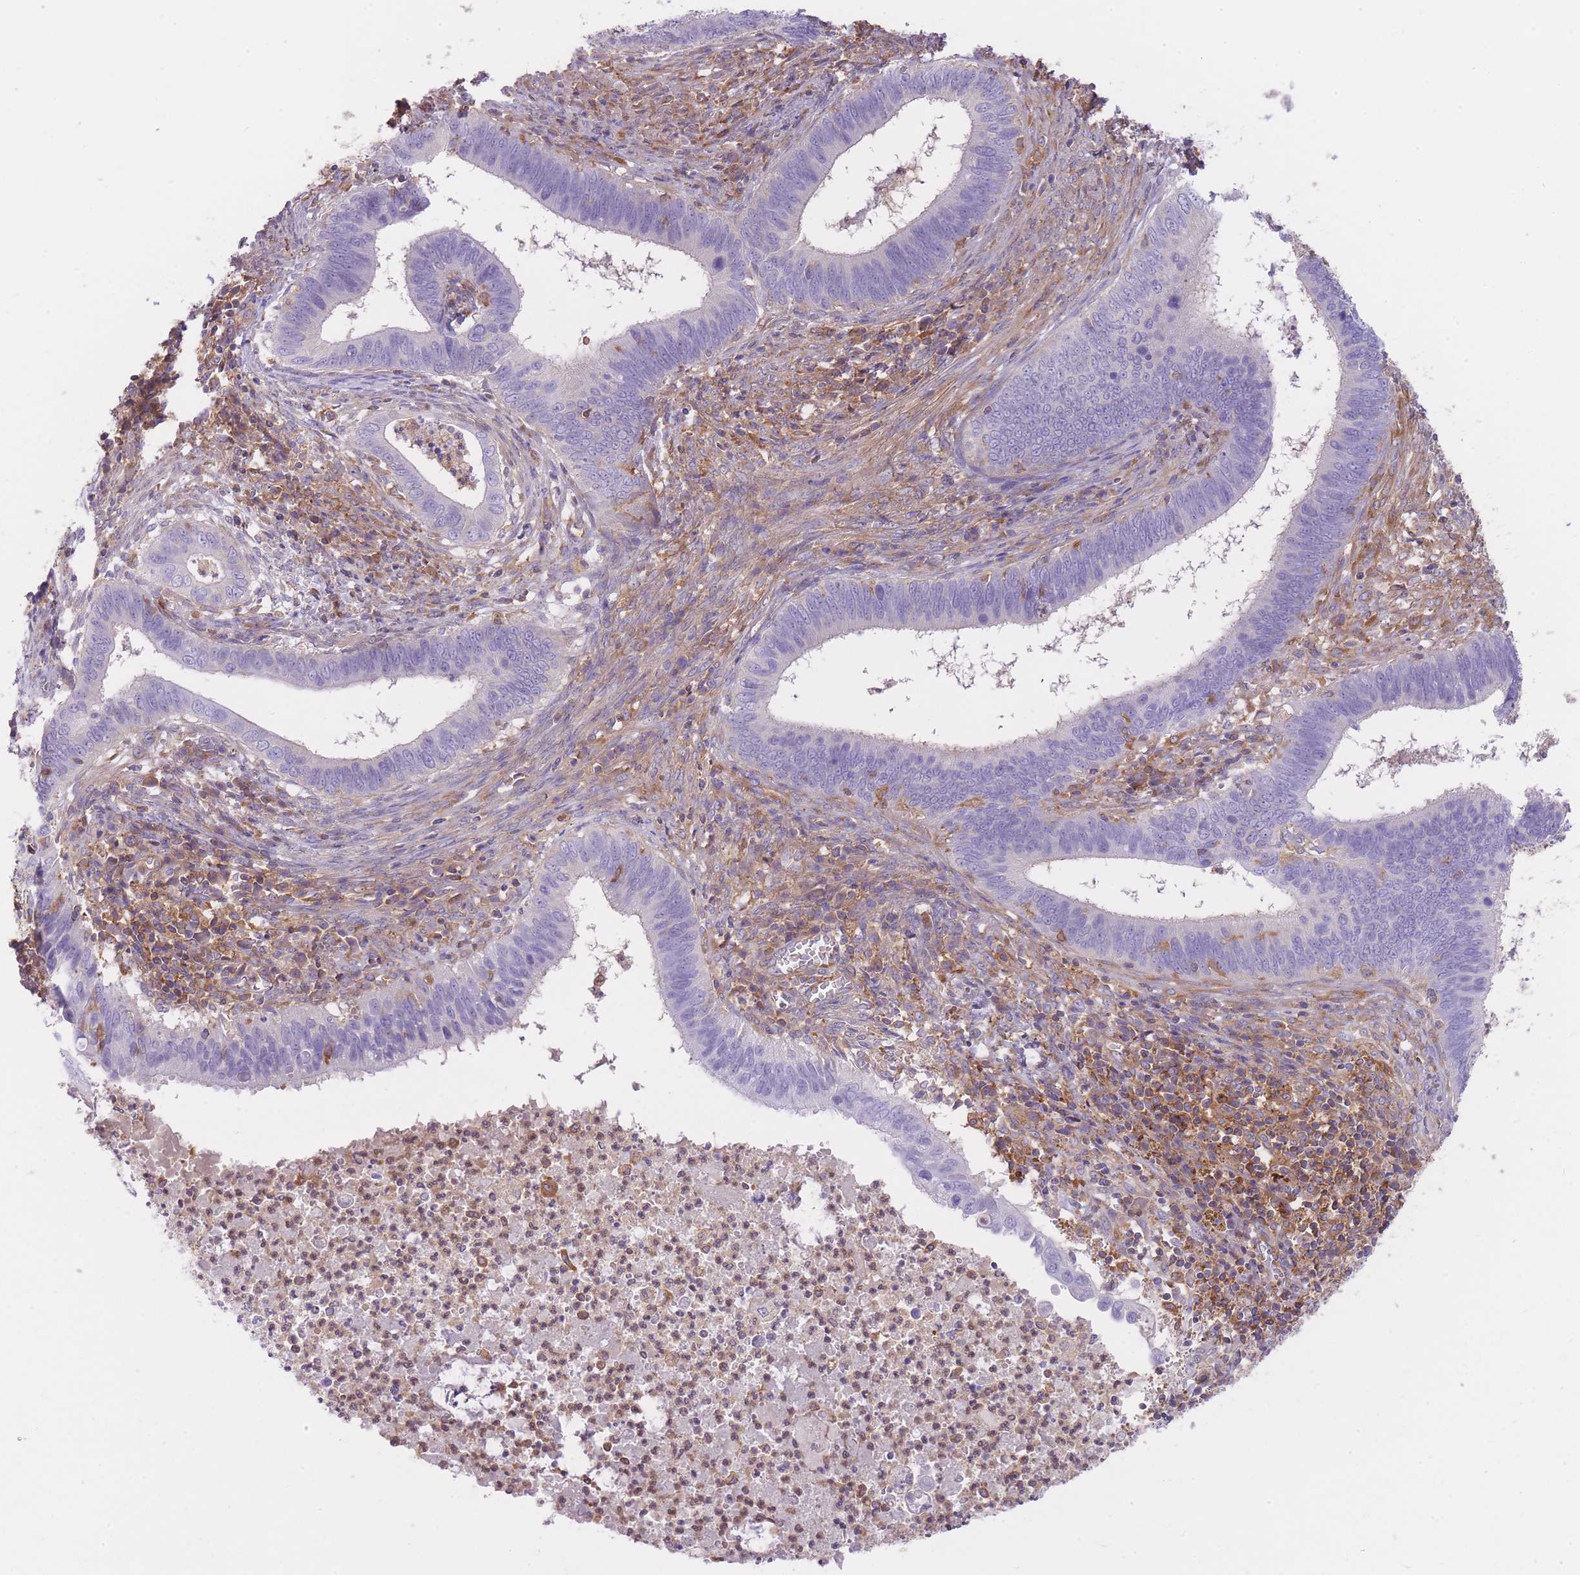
{"staining": {"intensity": "negative", "quantity": "none", "location": "none"}, "tissue": "cervical cancer", "cell_type": "Tumor cells", "image_type": "cancer", "snomed": [{"axis": "morphology", "description": "Adenocarcinoma, NOS"}, {"axis": "topography", "description": "Cervix"}], "caption": "A micrograph of cervical cancer stained for a protein demonstrates no brown staining in tumor cells.", "gene": "PRKAR1A", "patient": {"sex": "female", "age": 42}}